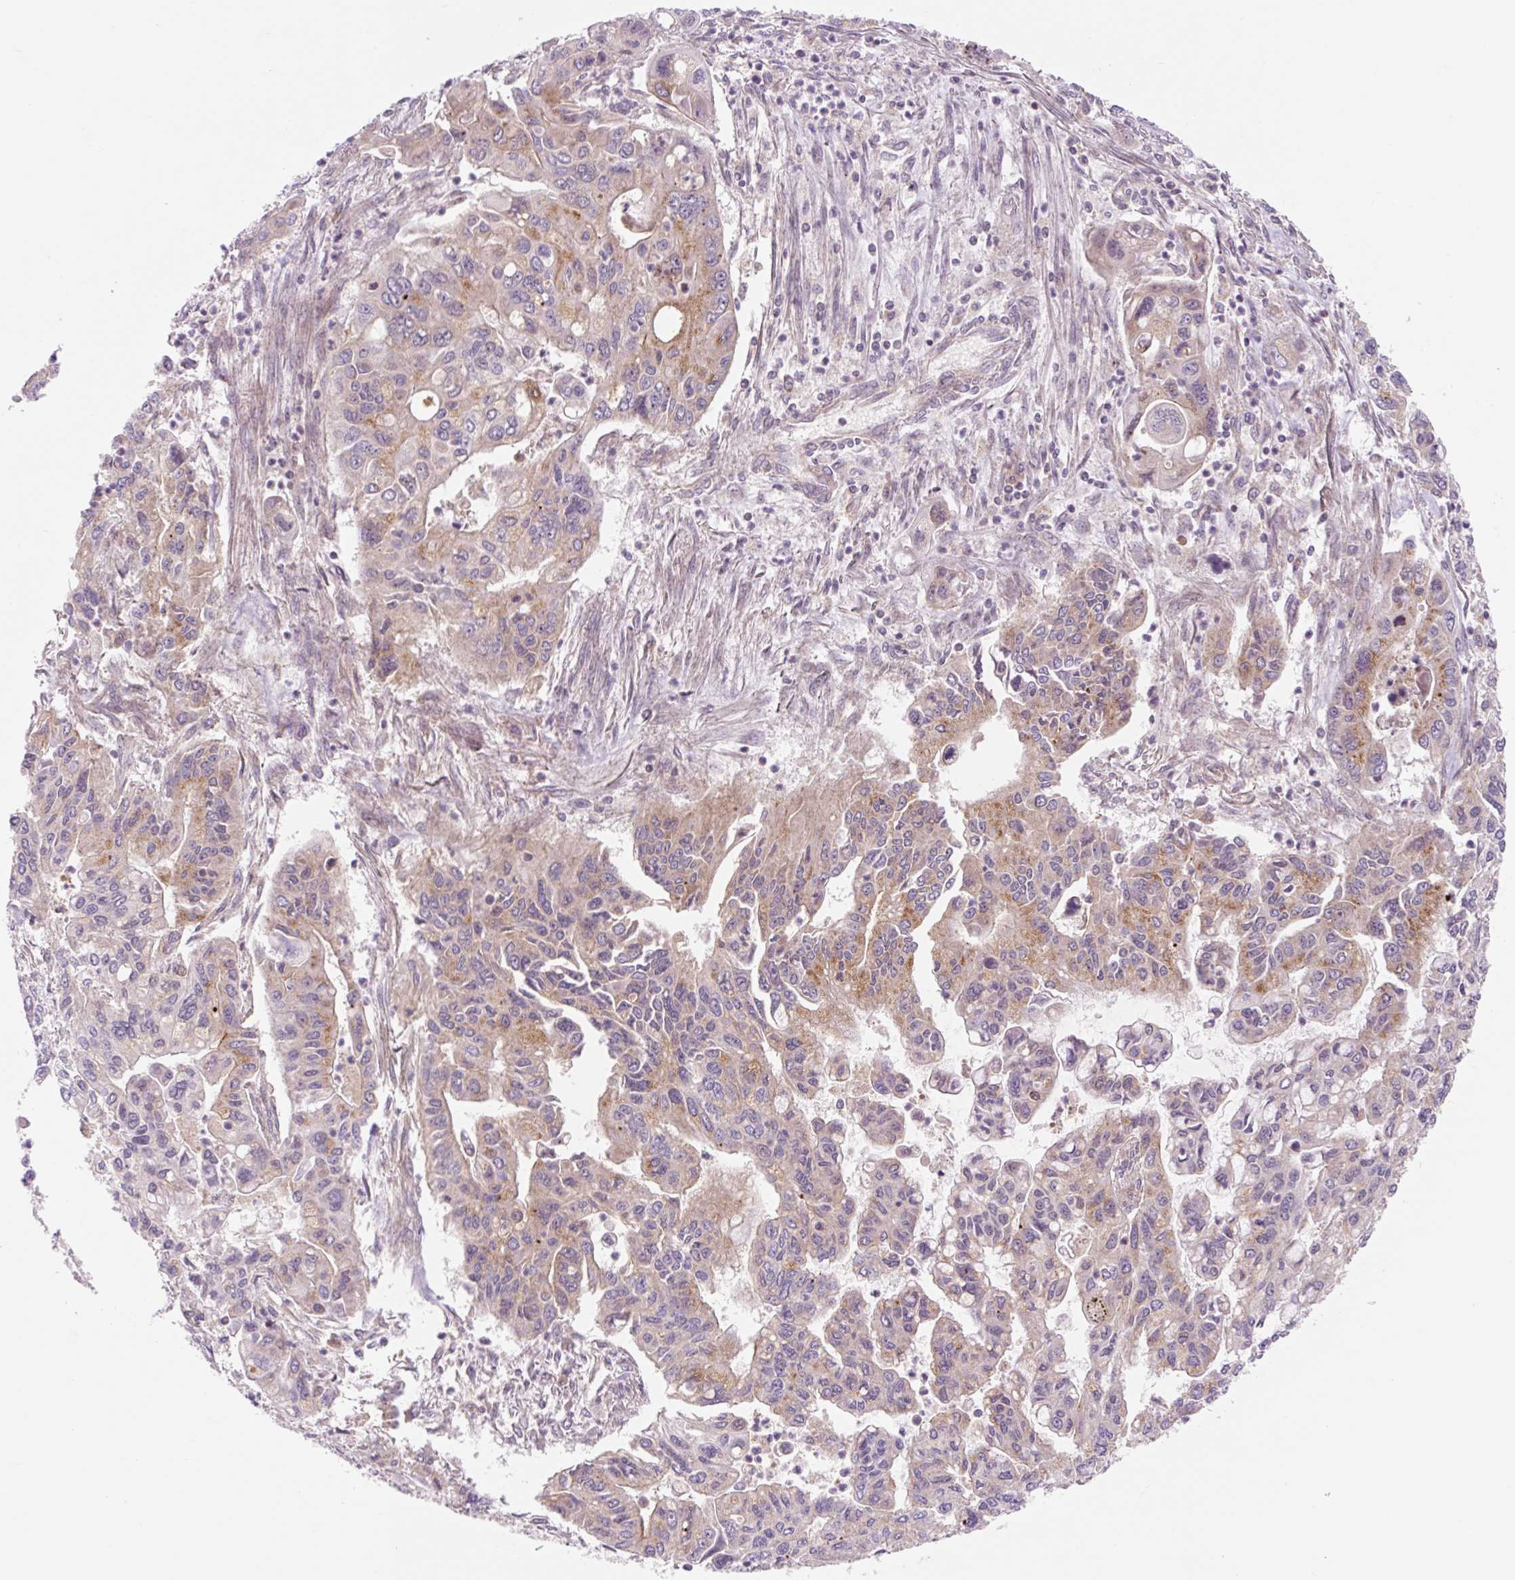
{"staining": {"intensity": "moderate", "quantity": "<25%", "location": "cytoplasmic/membranous"}, "tissue": "pancreatic cancer", "cell_type": "Tumor cells", "image_type": "cancer", "snomed": [{"axis": "morphology", "description": "Adenocarcinoma, NOS"}, {"axis": "topography", "description": "Pancreas"}], "caption": "Immunohistochemical staining of adenocarcinoma (pancreatic) shows moderate cytoplasmic/membranous protein positivity in approximately <25% of tumor cells.", "gene": "VPS4A", "patient": {"sex": "male", "age": 62}}